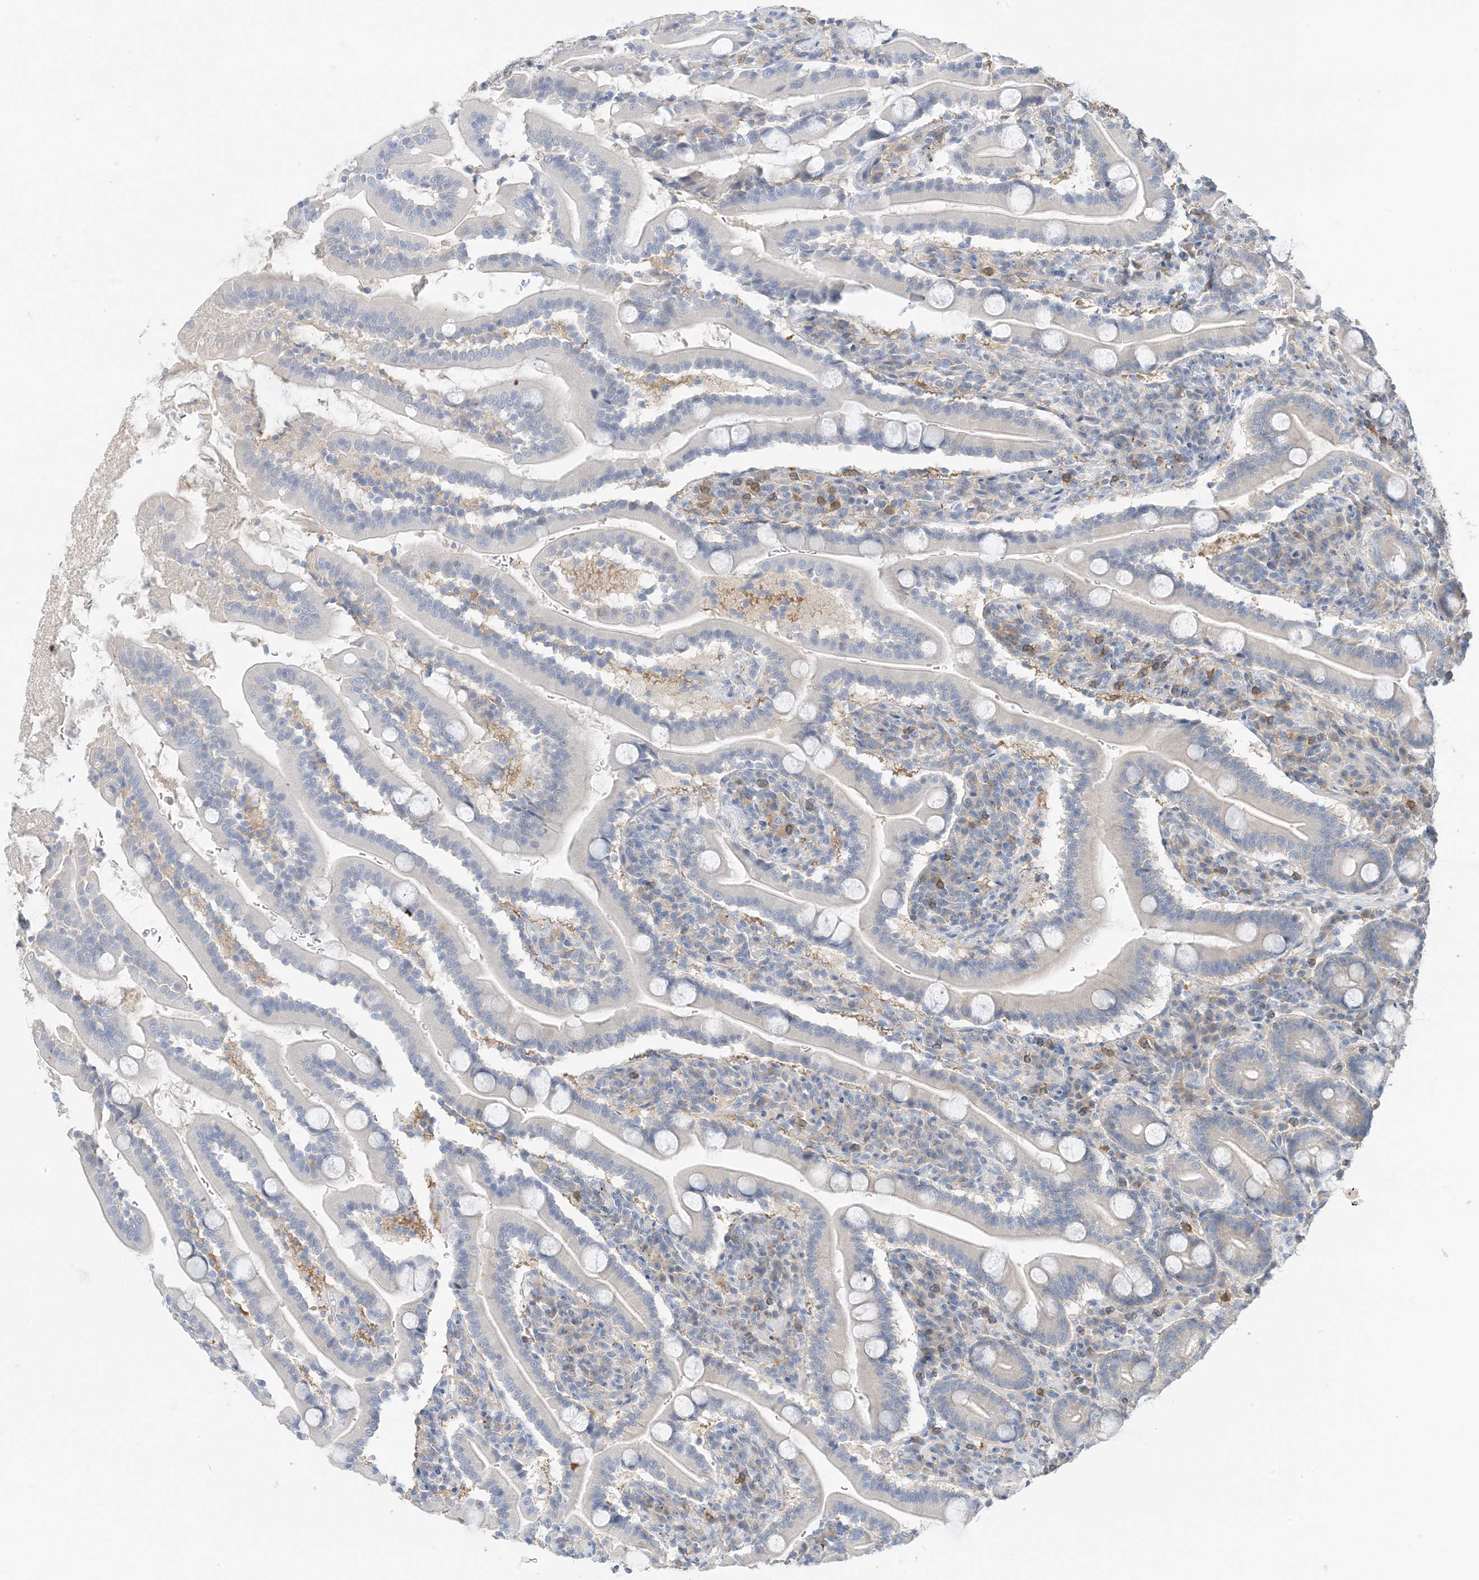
{"staining": {"intensity": "negative", "quantity": "none", "location": "none"}, "tissue": "duodenum", "cell_type": "Glandular cells", "image_type": "normal", "snomed": [{"axis": "morphology", "description": "Normal tissue, NOS"}, {"axis": "topography", "description": "Duodenum"}], "caption": "A micrograph of human duodenum is negative for staining in glandular cells. (DAB IHC, high magnification).", "gene": "KIFBP", "patient": {"sex": "male", "age": 35}}